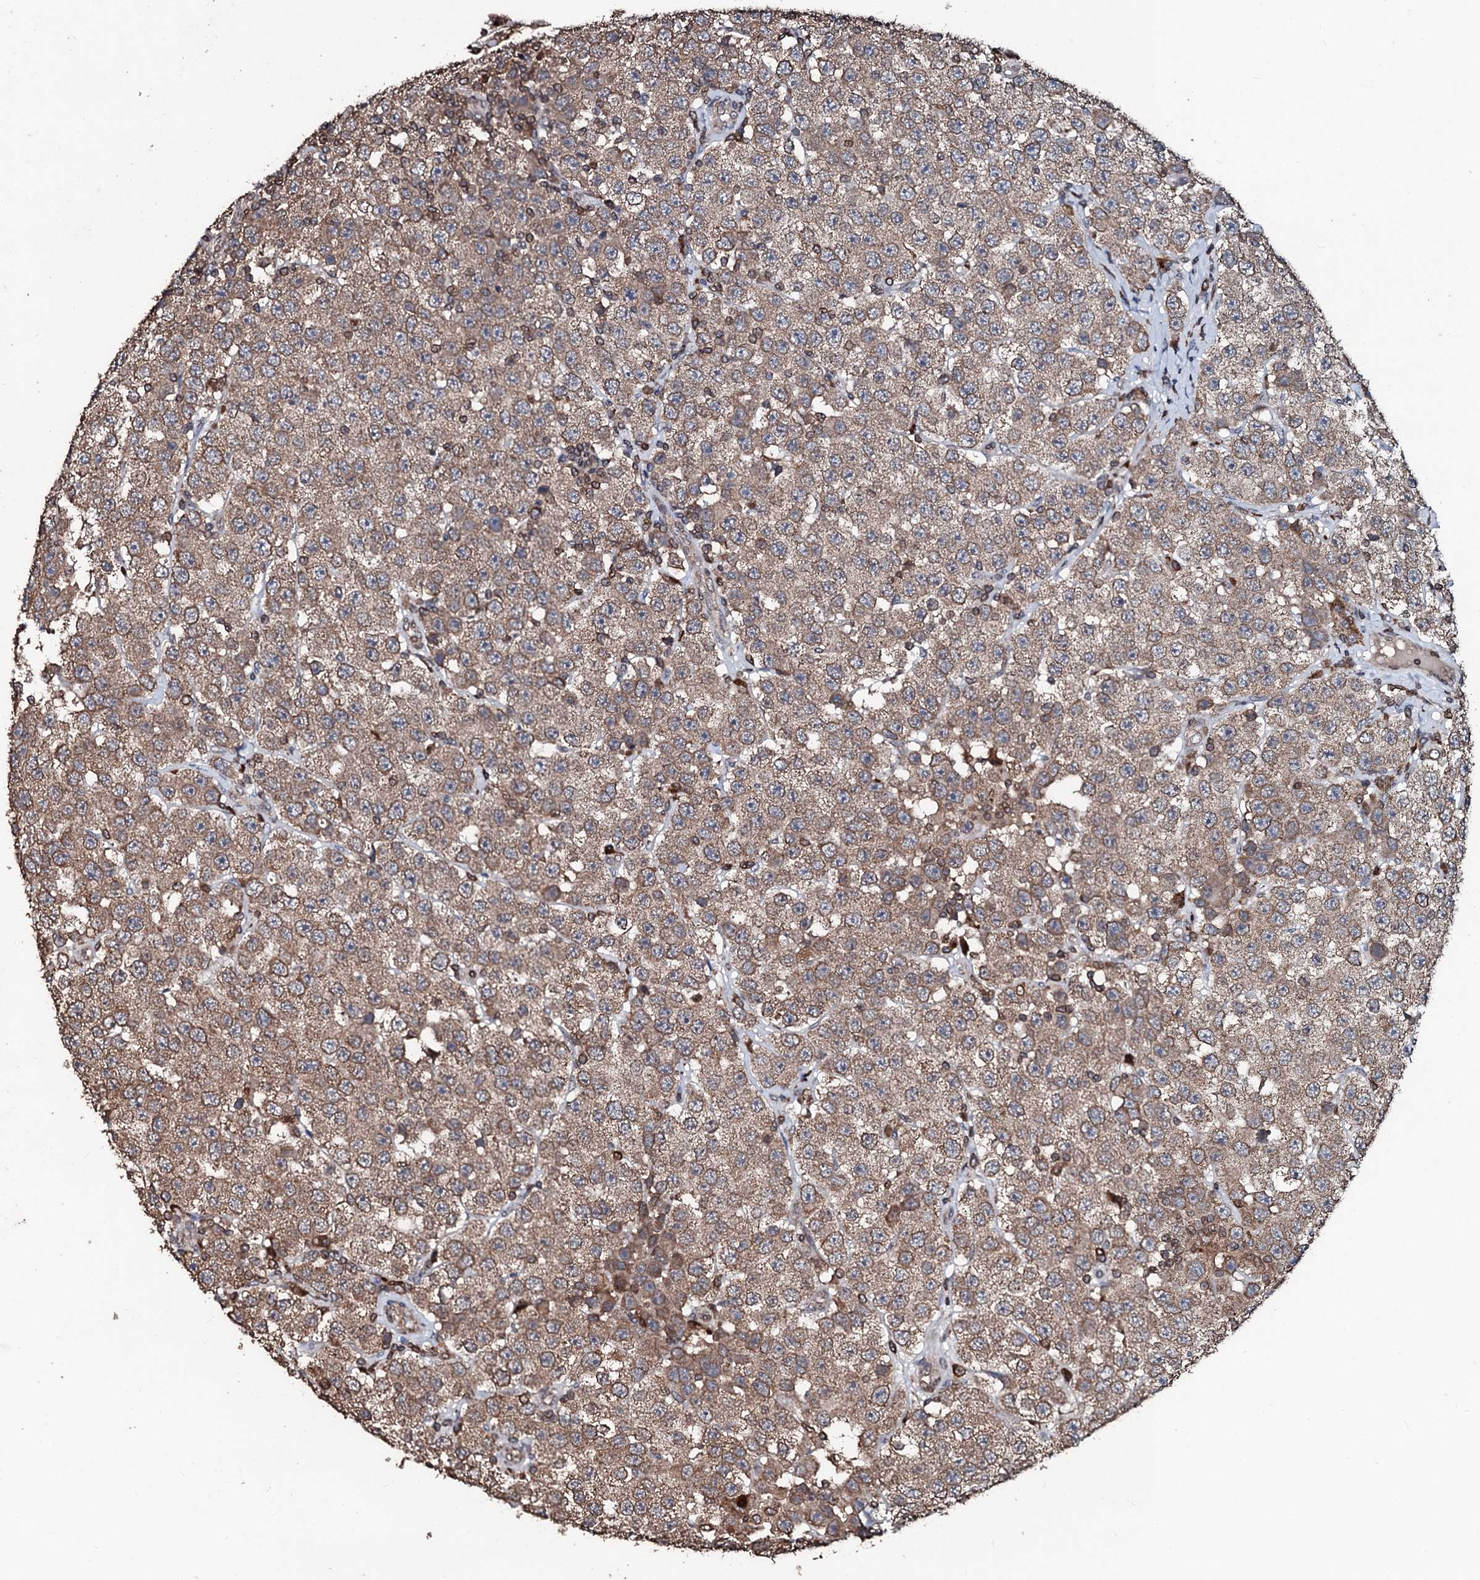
{"staining": {"intensity": "moderate", "quantity": ">75%", "location": "cytoplasmic/membranous"}, "tissue": "testis cancer", "cell_type": "Tumor cells", "image_type": "cancer", "snomed": [{"axis": "morphology", "description": "Seminoma, NOS"}, {"axis": "topography", "description": "Testis"}], "caption": "High-magnification brightfield microscopy of seminoma (testis) stained with DAB (brown) and counterstained with hematoxylin (blue). tumor cells exhibit moderate cytoplasmic/membranous positivity is appreciated in about>75% of cells. The staining was performed using DAB (3,3'-diaminobenzidine), with brown indicating positive protein expression. Nuclei are stained blue with hematoxylin.", "gene": "SDHAF2", "patient": {"sex": "male", "age": 28}}